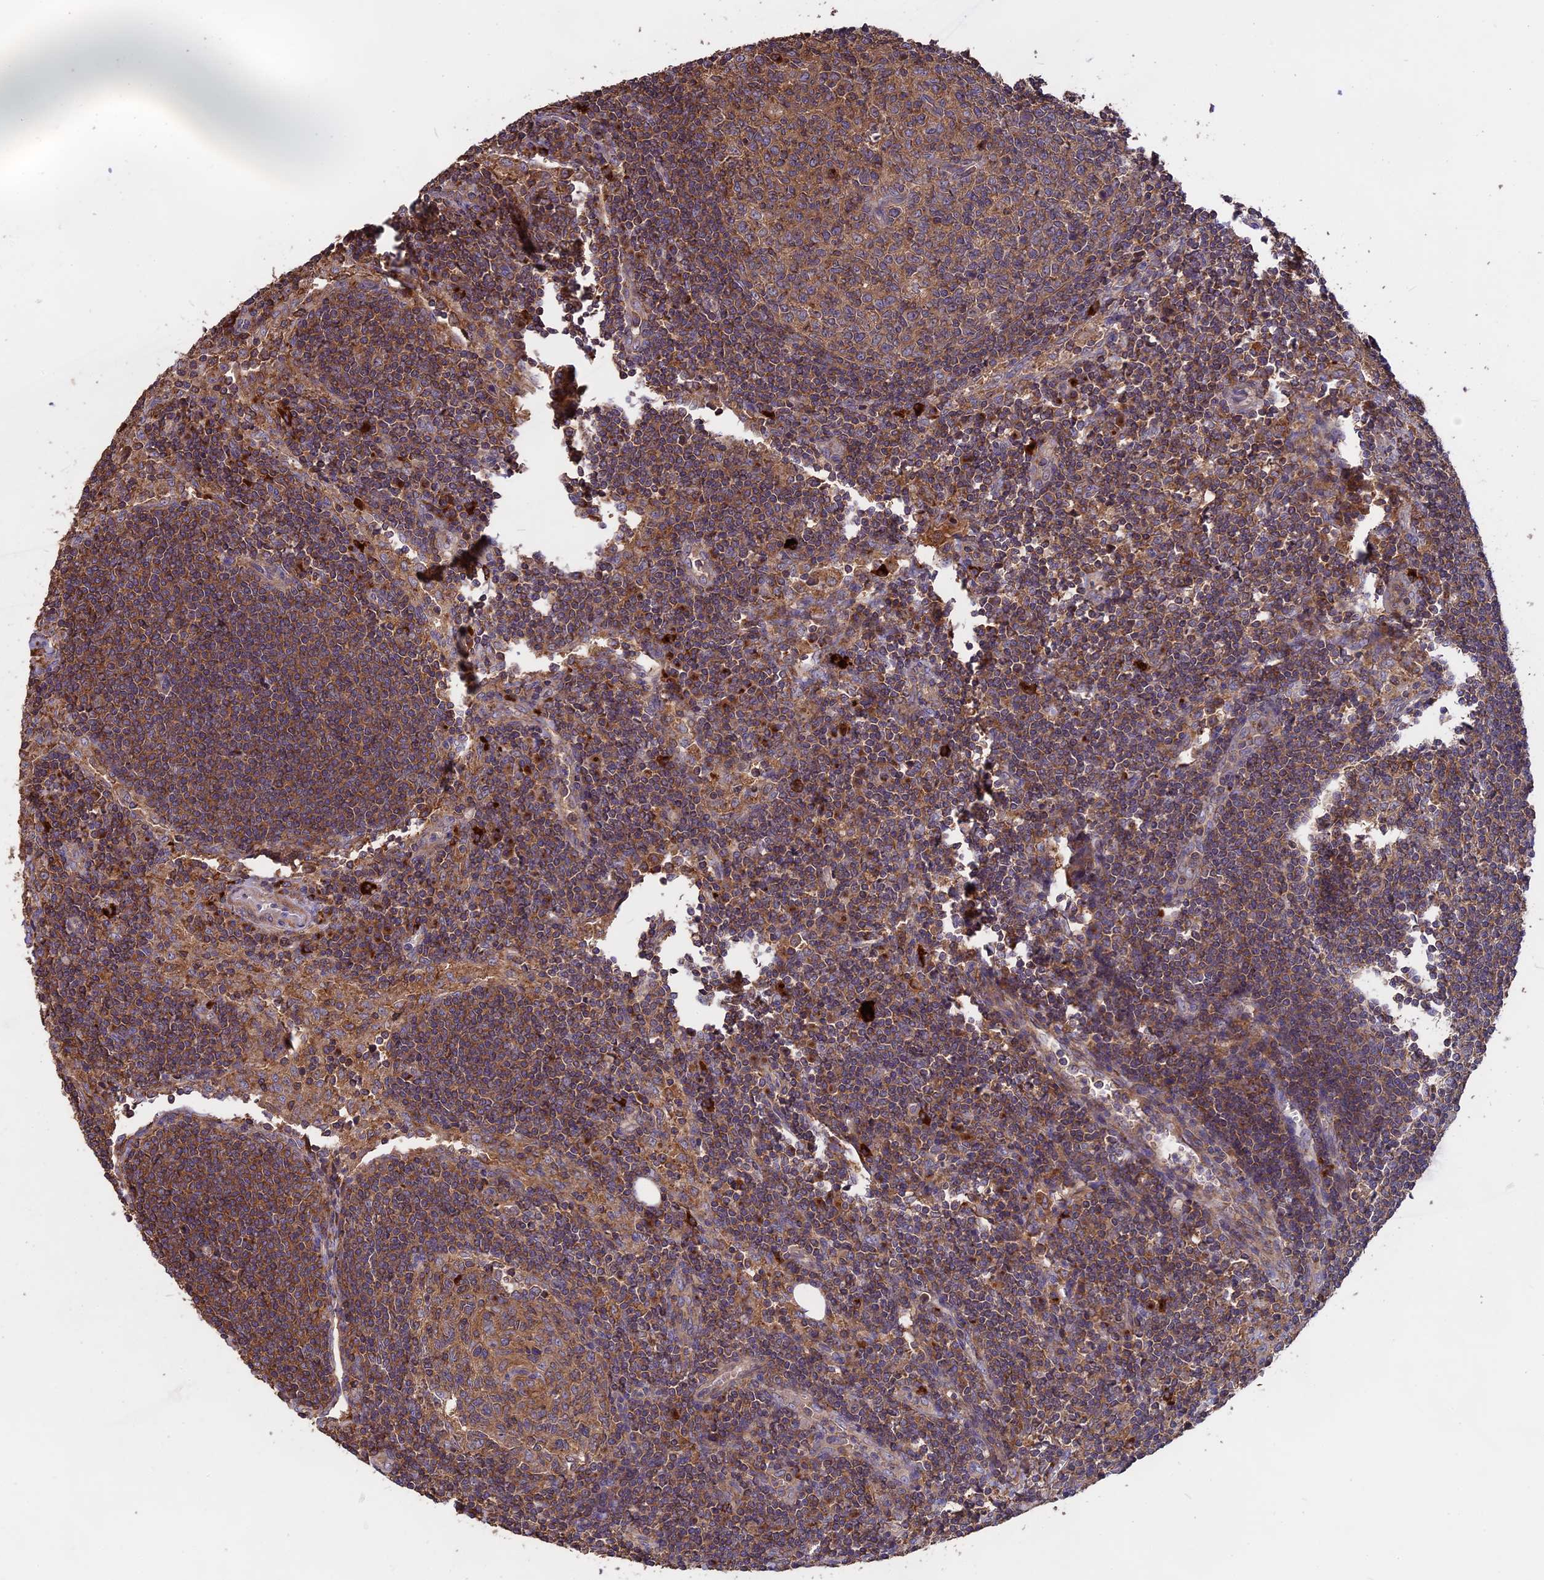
{"staining": {"intensity": "moderate", "quantity": ">75%", "location": "cytoplasmic/membranous"}, "tissue": "lymph node", "cell_type": "Germinal center cells", "image_type": "normal", "snomed": [{"axis": "morphology", "description": "Normal tissue, NOS"}, {"axis": "topography", "description": "Lymph node"}], "caption": "This histopathology image demonstrates normal lymph node stained with immunohistochemistry (IHC) to label a protein in brown. The cytoplasmic/membranous of germinal center cells show moderate positivity for the protein. Nuclei are counter-stained blue.", "gene": "NUDT8", "patient": {"sex": "female", "age": 73}}